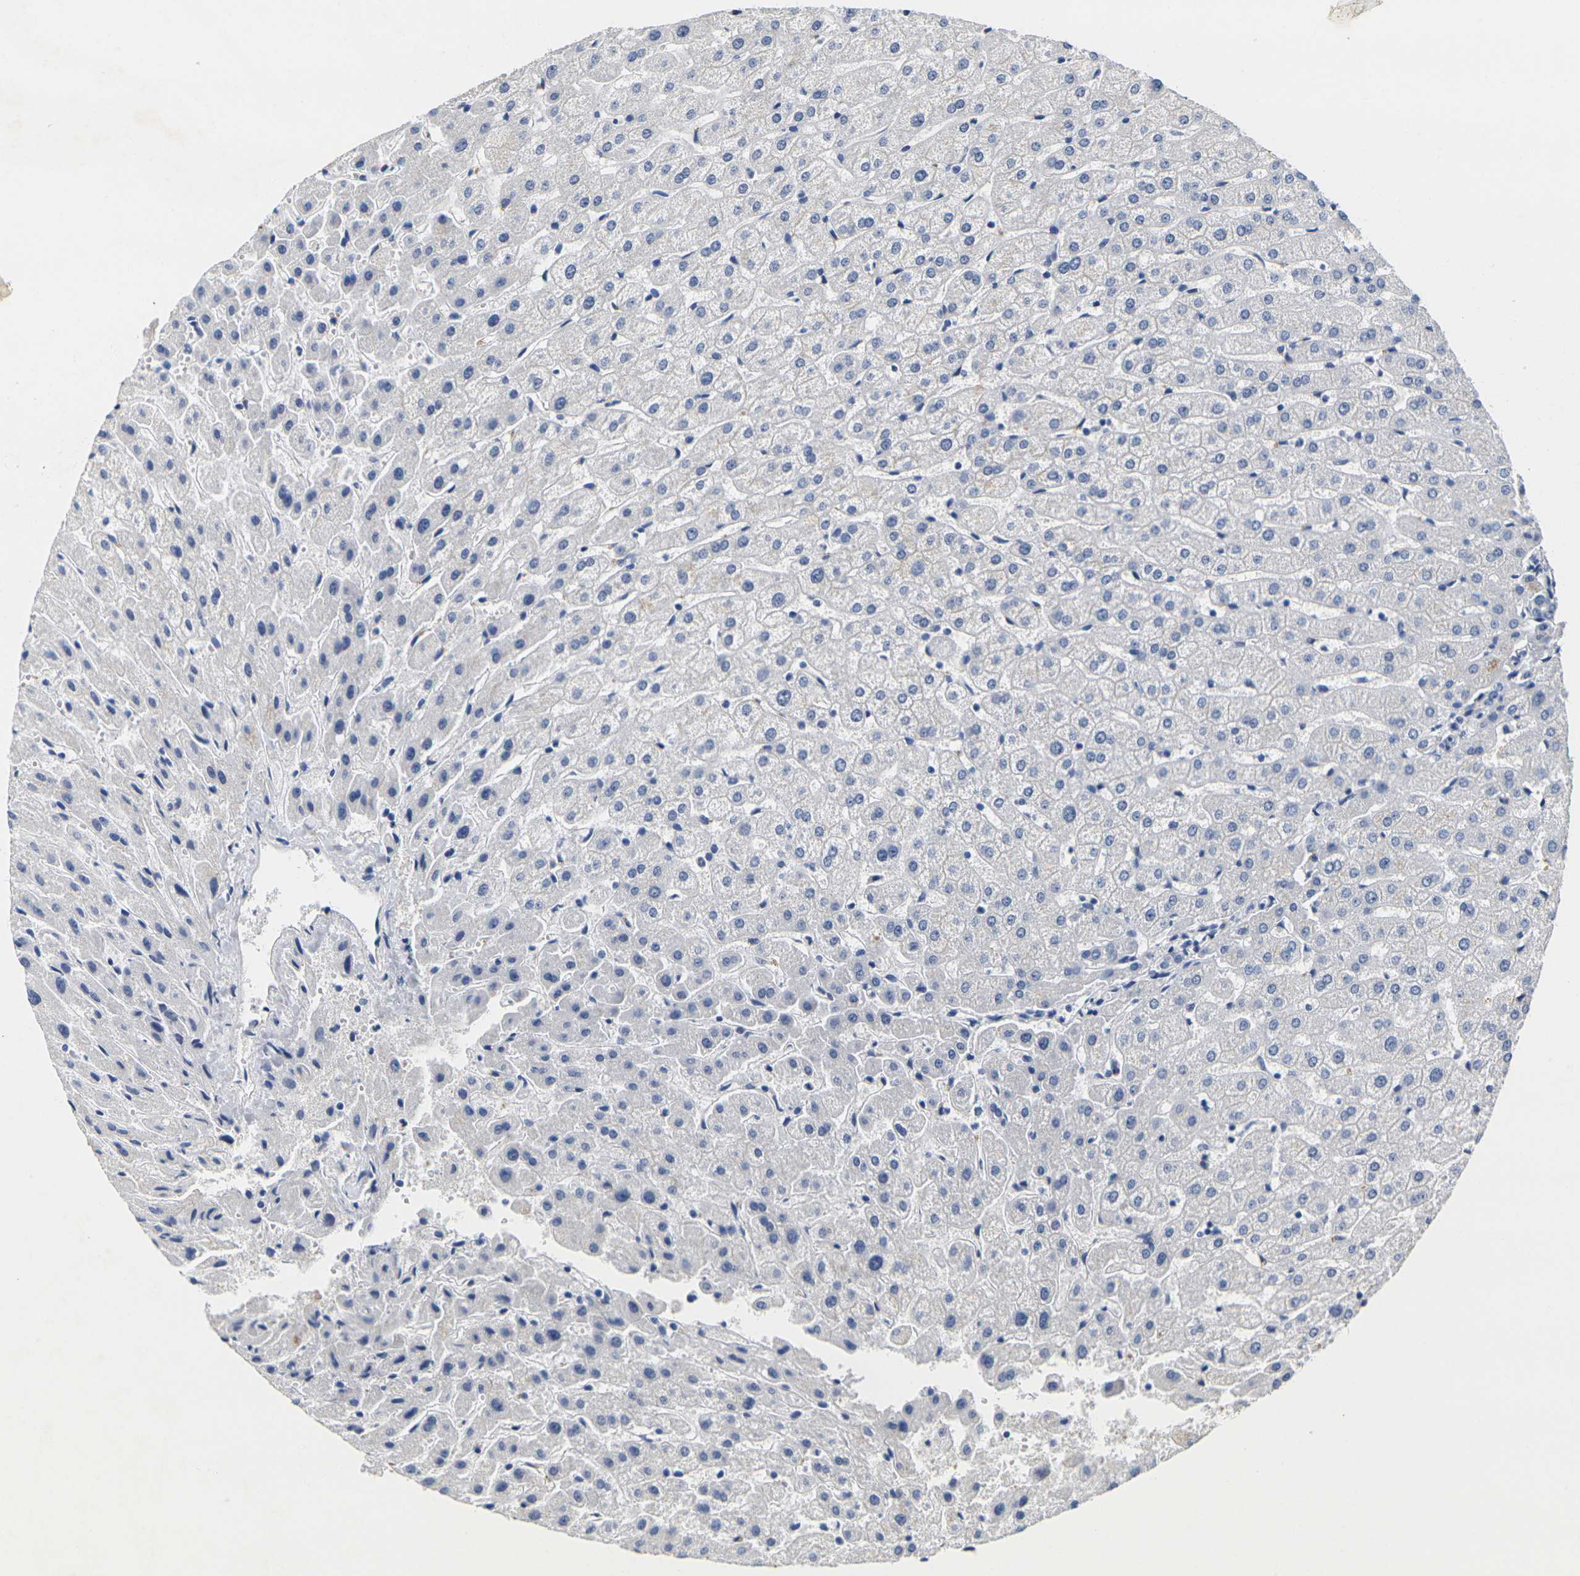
{"staining": {"intensity": "negative", "quantity": "none", "location": "none"}, "tissue": "liver", "cell_type": "Cholangiocytes", "image_type": "normal", "snomed": [{"axis": "morphology", "description": "Normal tissue, NOS"}, {"axis": "morphology", "description": "Fibrosis, NOS"}, {"axis": "topography", "description": "Liver"}], "caption": "Cholangiocytes are negative for protein expression in normal human liver. (DAB (3,3'-diaminobenzidine) IHC with hematoxylin counter stain).", "gene": "NOCT", "patient": {"sex": "female", "age": 29}}